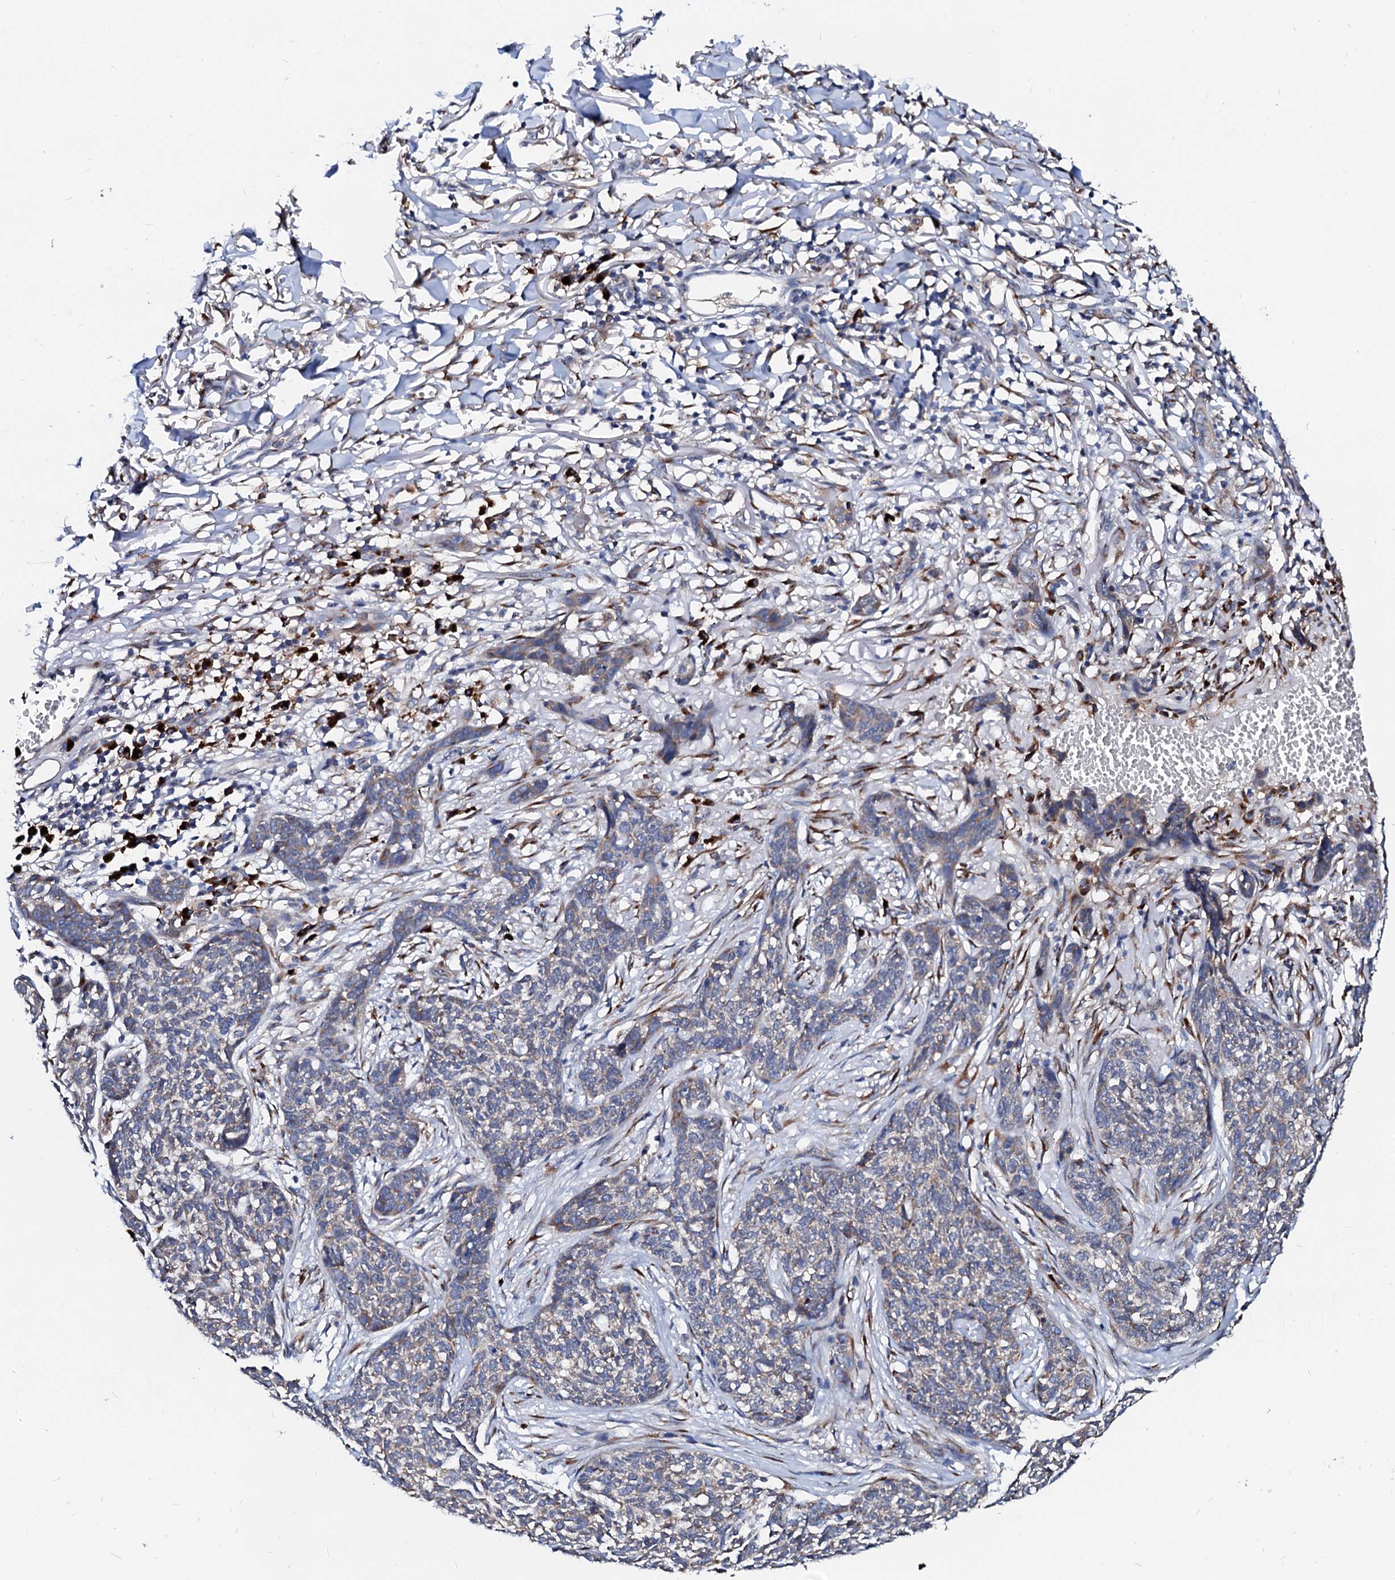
{"staining": {"intensity": "weak", "quantity": "<25%", "location": "cytoplasmic/membranous"}, "tissue": "skin cancer", "cell_type": "Tumor cells", "image_type": "cancer", "snomed": [{"axis": "morphology", "description": "Basal cell carcinoma"}, {"axis": "topography", "description": "Skin"}], "caption": "The IHC photomicrograph has no significant expression in tumor cells of skin cancer tissue.", "gene": "LMAN1", "patient": {"sex": "male", "age": 85}}